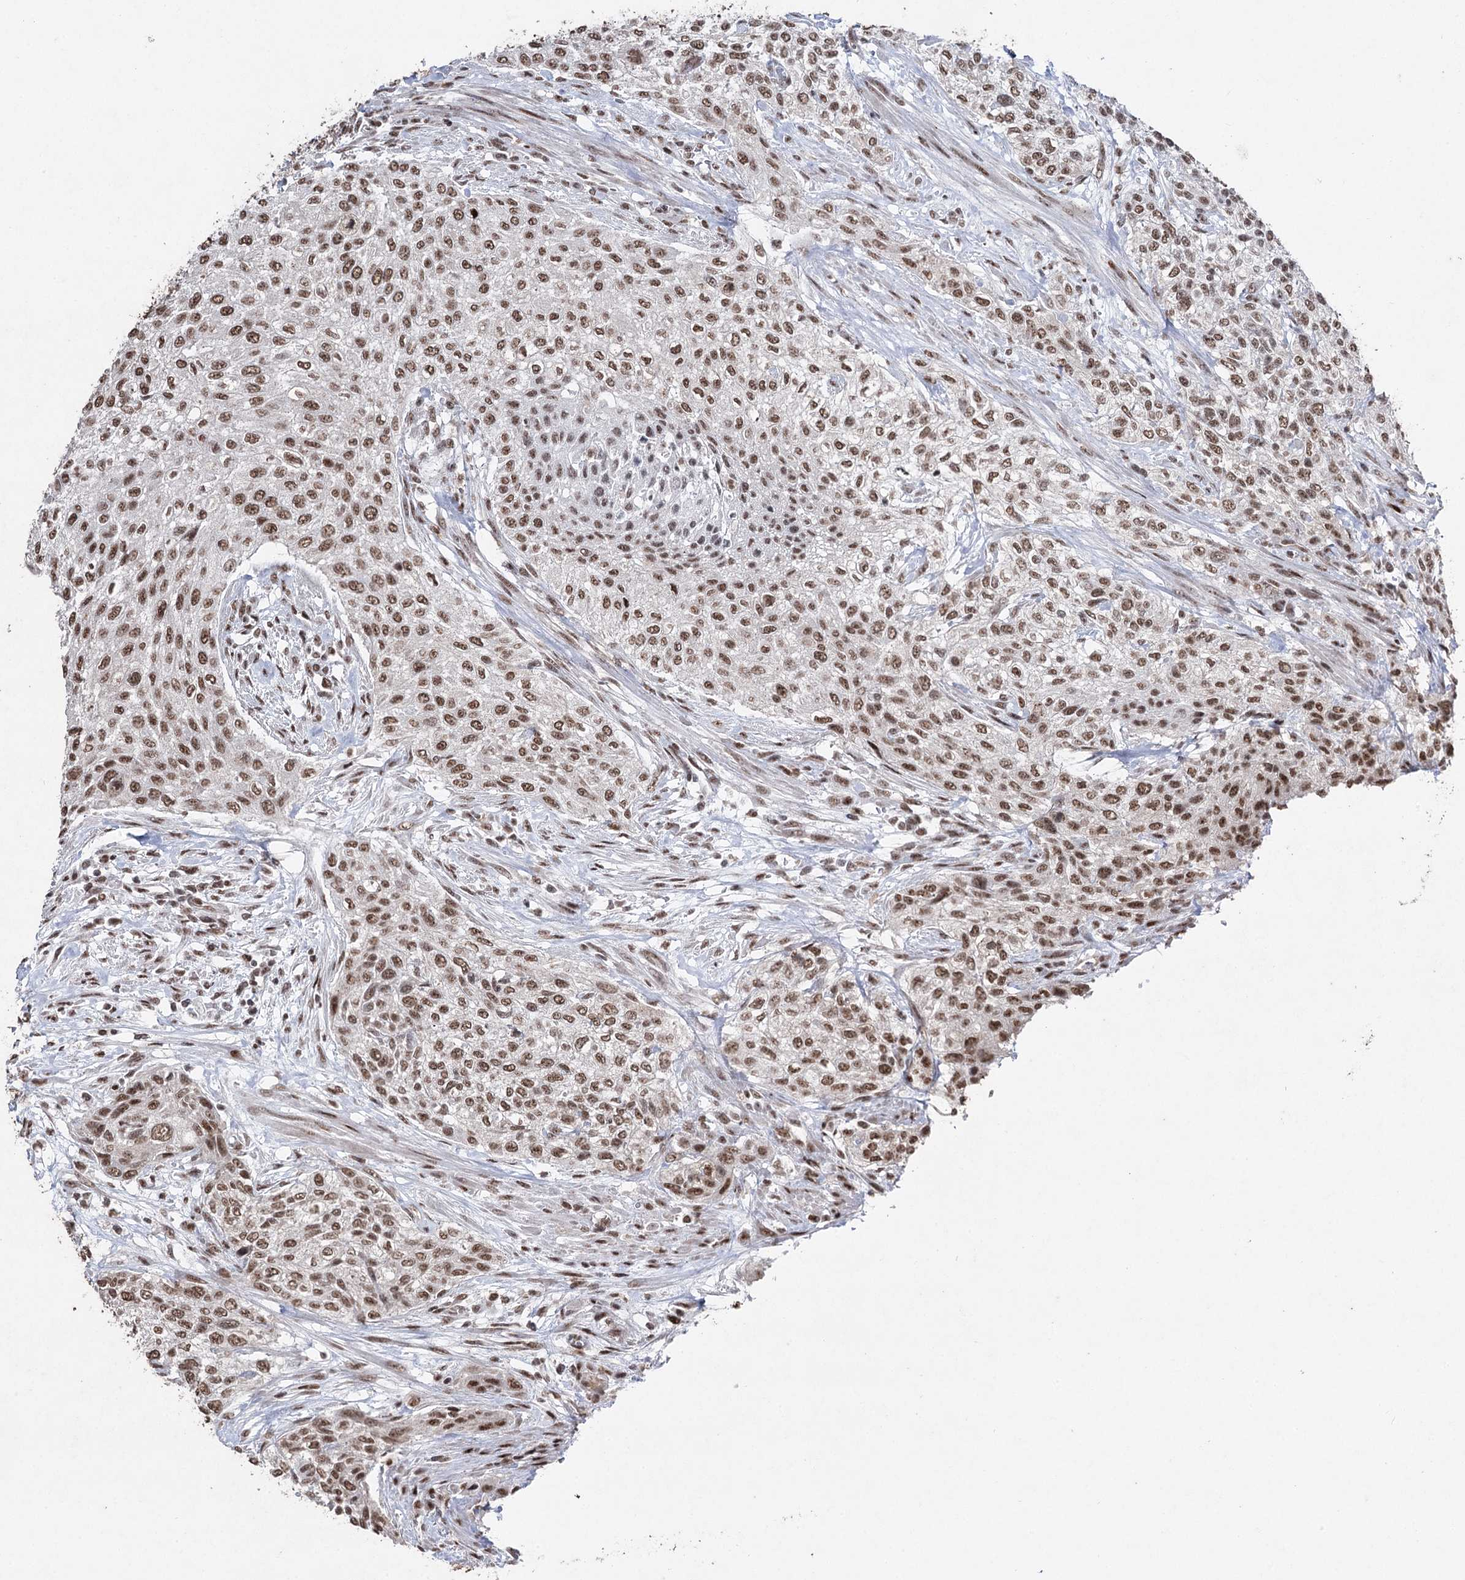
{"staining": {"intensity": "moderate", "quantity": ">75%", "location": "nuclear"}, "tissue": "urothelial cancer", "cell_type": "Tumor cells", "image_type": "cancer", "snomed": [{"axis": "morphology", "description": "Normal tissue, NOS"}, {"axis": "morphology", "description": "Urothelial carcinoma, NOS"}, {"axis": "topography", "description": "Urinary bladder"}, {"axis": "topography", "description": "Peripheral nerve tissue"}], "caption": "Immunohistochemistry micrograph of transitional cell carcinoma stained for a protein (brown), which displays medium levels of moderate nuclear positivity in approximately >75% of tumor cells.", "gene": "PDCD4", "patient": {"sex": "male", "age": 35}}